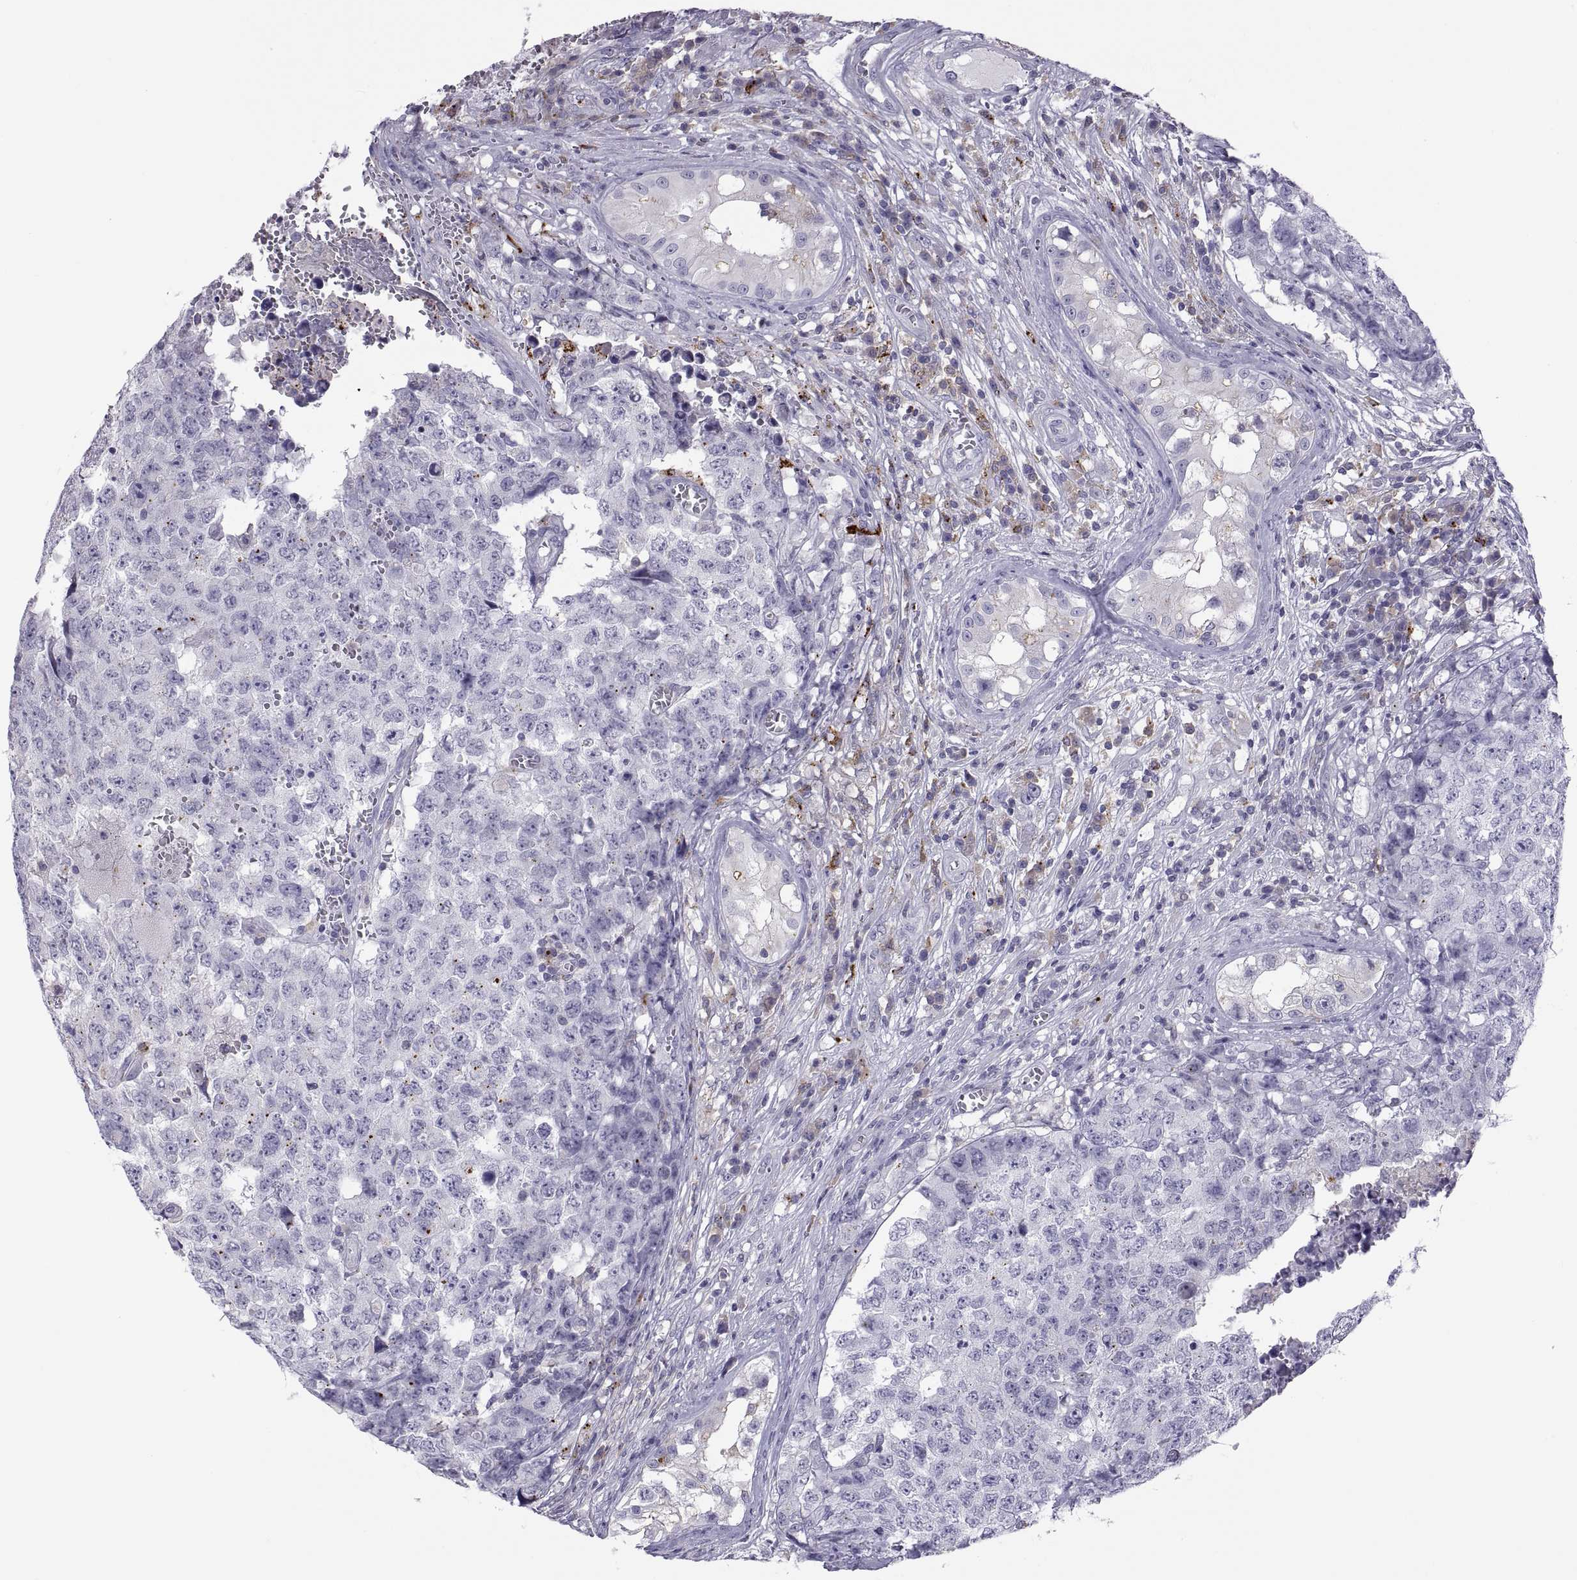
{"staining": {"intensity": "negative", "quantity": "none", "location": "none"}, "tissue": "testis cancer", "cell_type": "Tumor cells", "image_type": "cancer", "snomed": [{"axis": "morphology", "description": "Carcinoma, Embryonal, NOS"}, {"axis": "topography", "description": "Testis"}], "caption": "This is a image of IHC staining of embryonal carcinoma (testis), which shows no positivity in tumor cells. (DAB (3,3'-diaminobenzidine) IHC, high magnification).", "gene": "RGS19", "patient": {"sex": "male", "age": 23}}